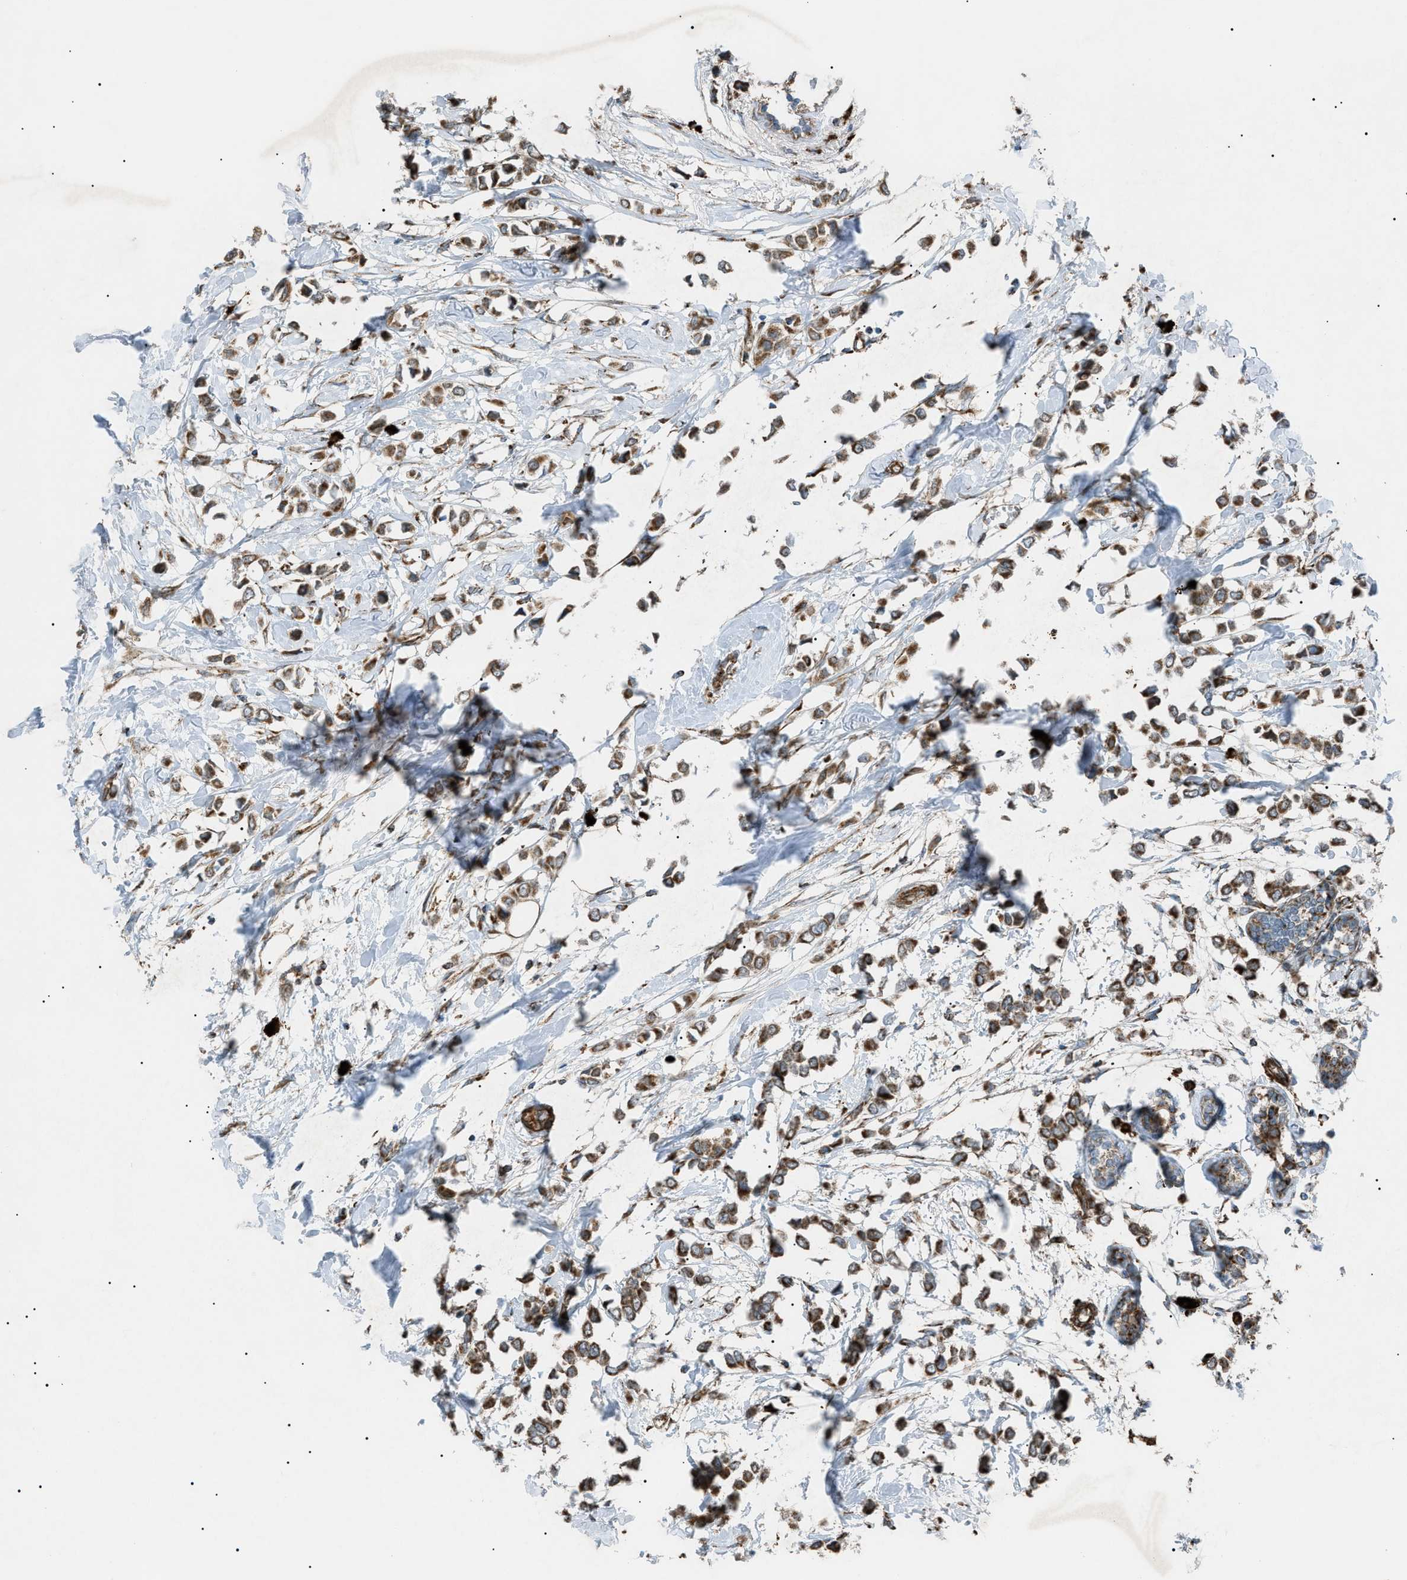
{"staining": {"intensity": "moderate", "quantity": ">75%", "location": "cytoplasmic/membranous"}, "tissue": "breast cancer", "cell_type": "Tumor cells", "image_type": "cancer", "snomed": [{"axis": "morphology", "description": "Lobular carcinoma"}, {"axis": "topography", "description": "Breast"}], "caption": "This is an image of immunohistochemistry (IHC) staining of breast cancer (lobular carcinoma), which shows moderate expression in the cytoplasmic/membranous of tumor cells.", "gene": "C1GALT1C1", "patient": {"sex": "female", "age": 51}}